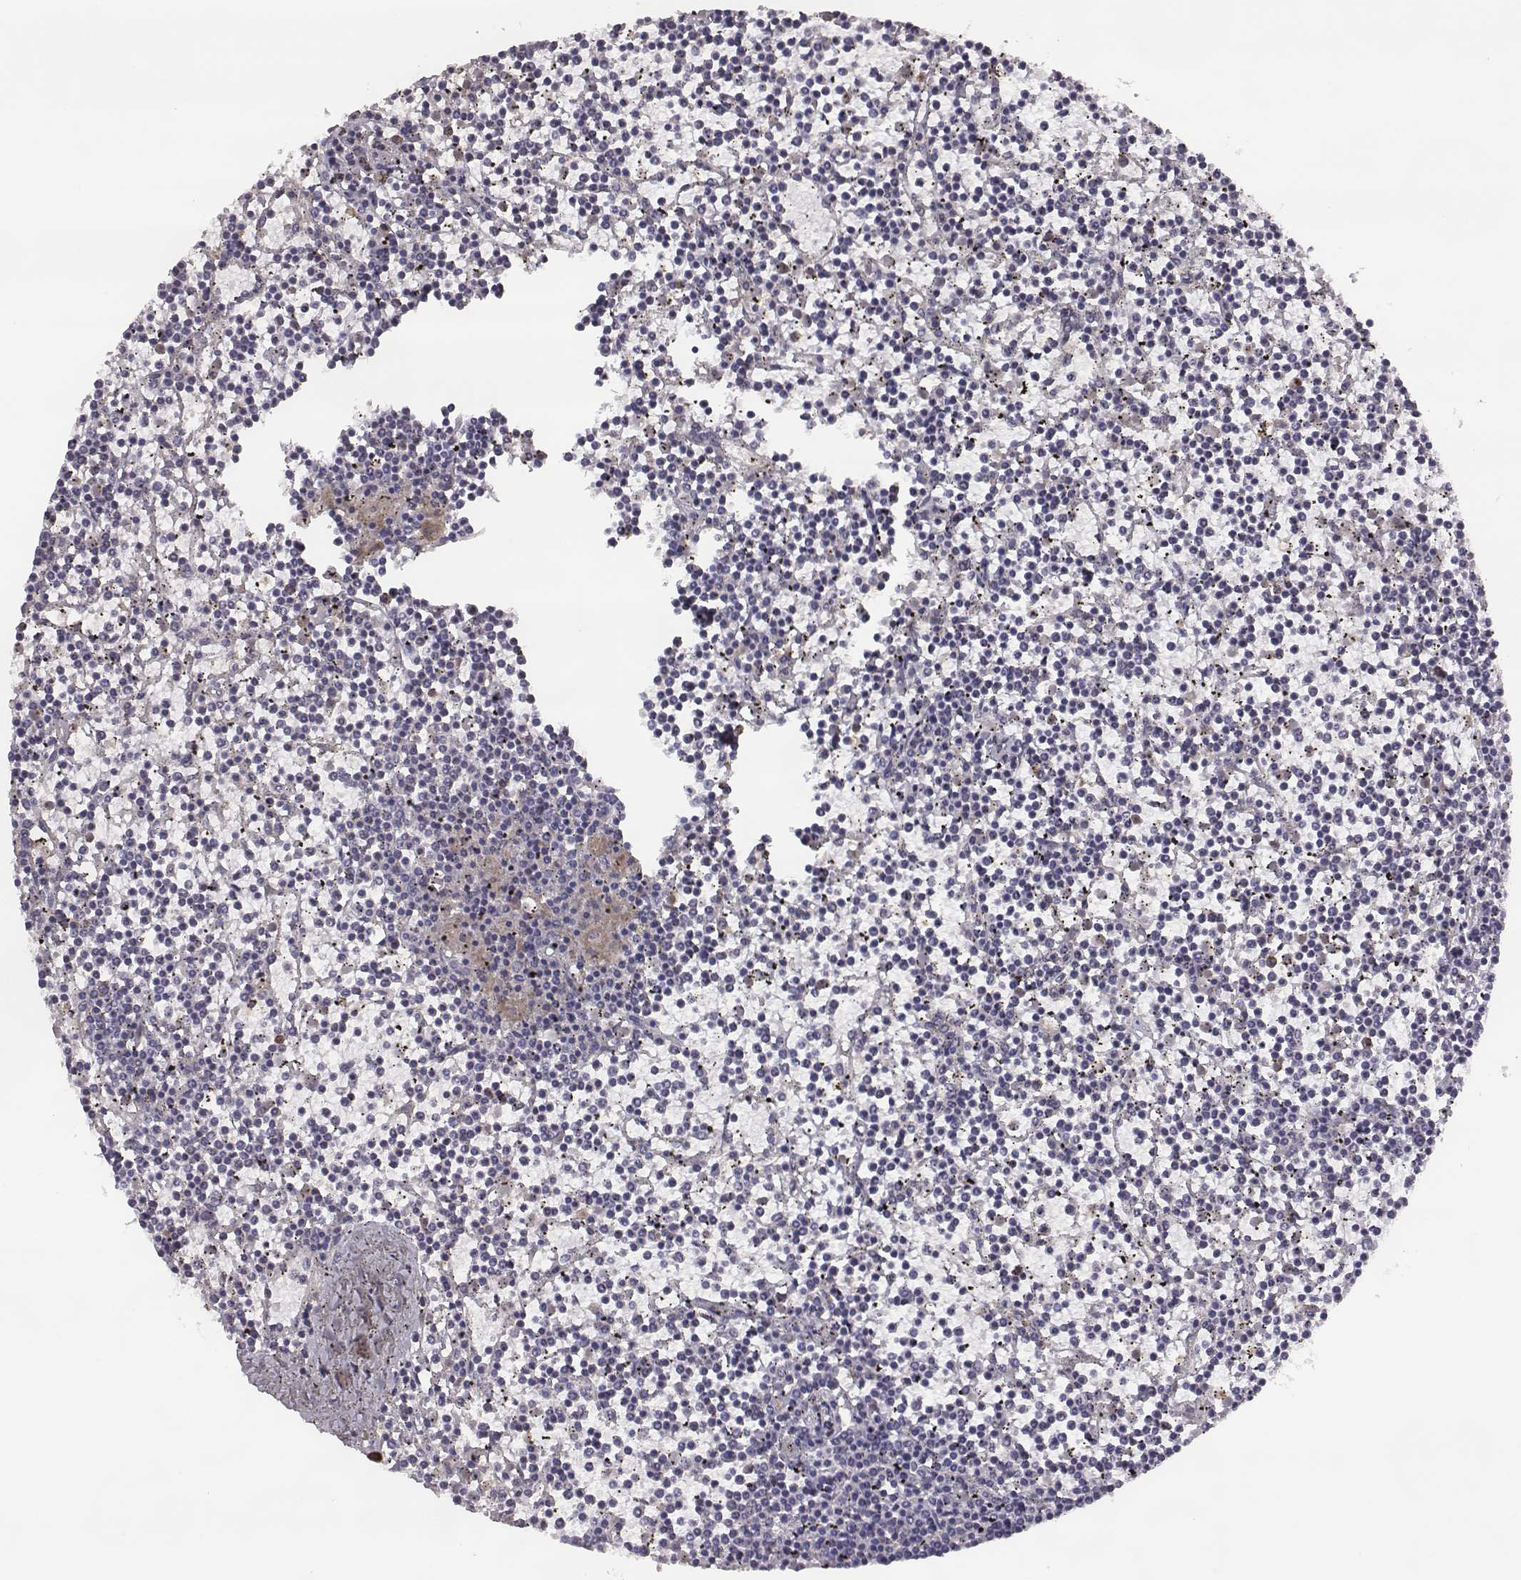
{"staining": {"intensity": "negative", "quantity": "none", "location": "none"}, "tissue": "lymphoma", "cell_type": "Tumor cells", "image_type": "cancer", "snomed": [{"axis": "morphology", "description": "Malignant lymphoma, non-Hodgkin's type, Low grade"}, {"axis": "topography", "description": "Spleen"}], "caption": "IHC micrograph of neoplastic tissue: low-grade malignant lymphoma, non-Hodgkin's type stained with DAB (3,3'-diaminobenzidine) exhibits no significant protein expression in tumor cells. The staining is performed using DAB (3,3'-diaminobenzidine) brown chromogen with nuclei counter-stained in using hematoxylin.", "gene": "KMO", "patient": {"sex": "female", "age": 19}}